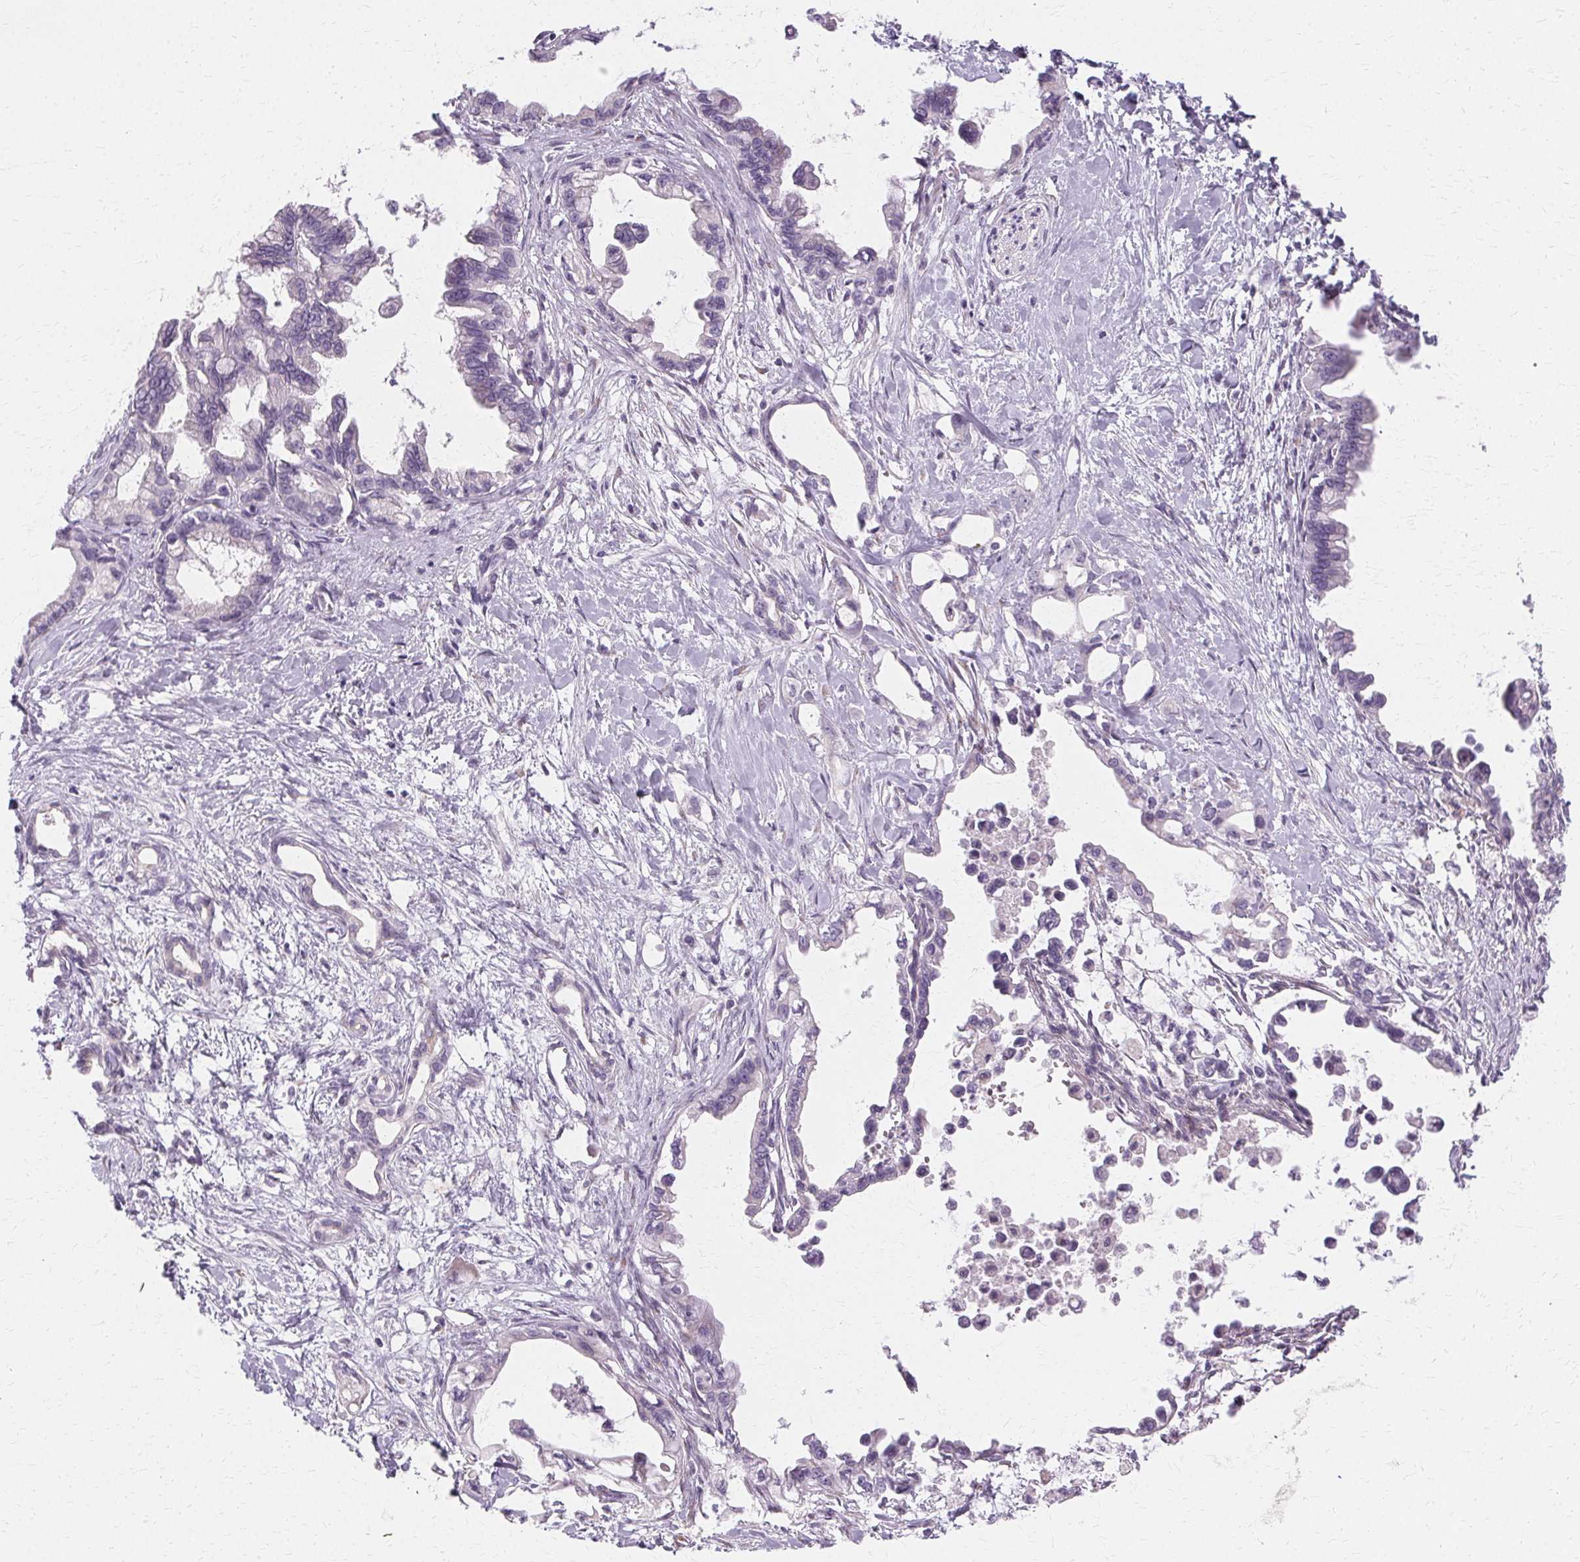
{"staining": {"intensity": "negative", "quantity": "none", "location": "none"}, "tissue": "pancreatic cancer", "cell_type": "Tumor cells", "image_type": "cancer", "snomed": [{"axis": "morphology", "description": "Adenocarcinoma, NOS"}, {"axis": "topography", "description": "Pancreas"}], "caption": "Tumor cells show no significant protein expression in adenocarcinoma (pancreatic).", "gene": "FCRL3", "patient": {"sex": "male", "age": 61}}